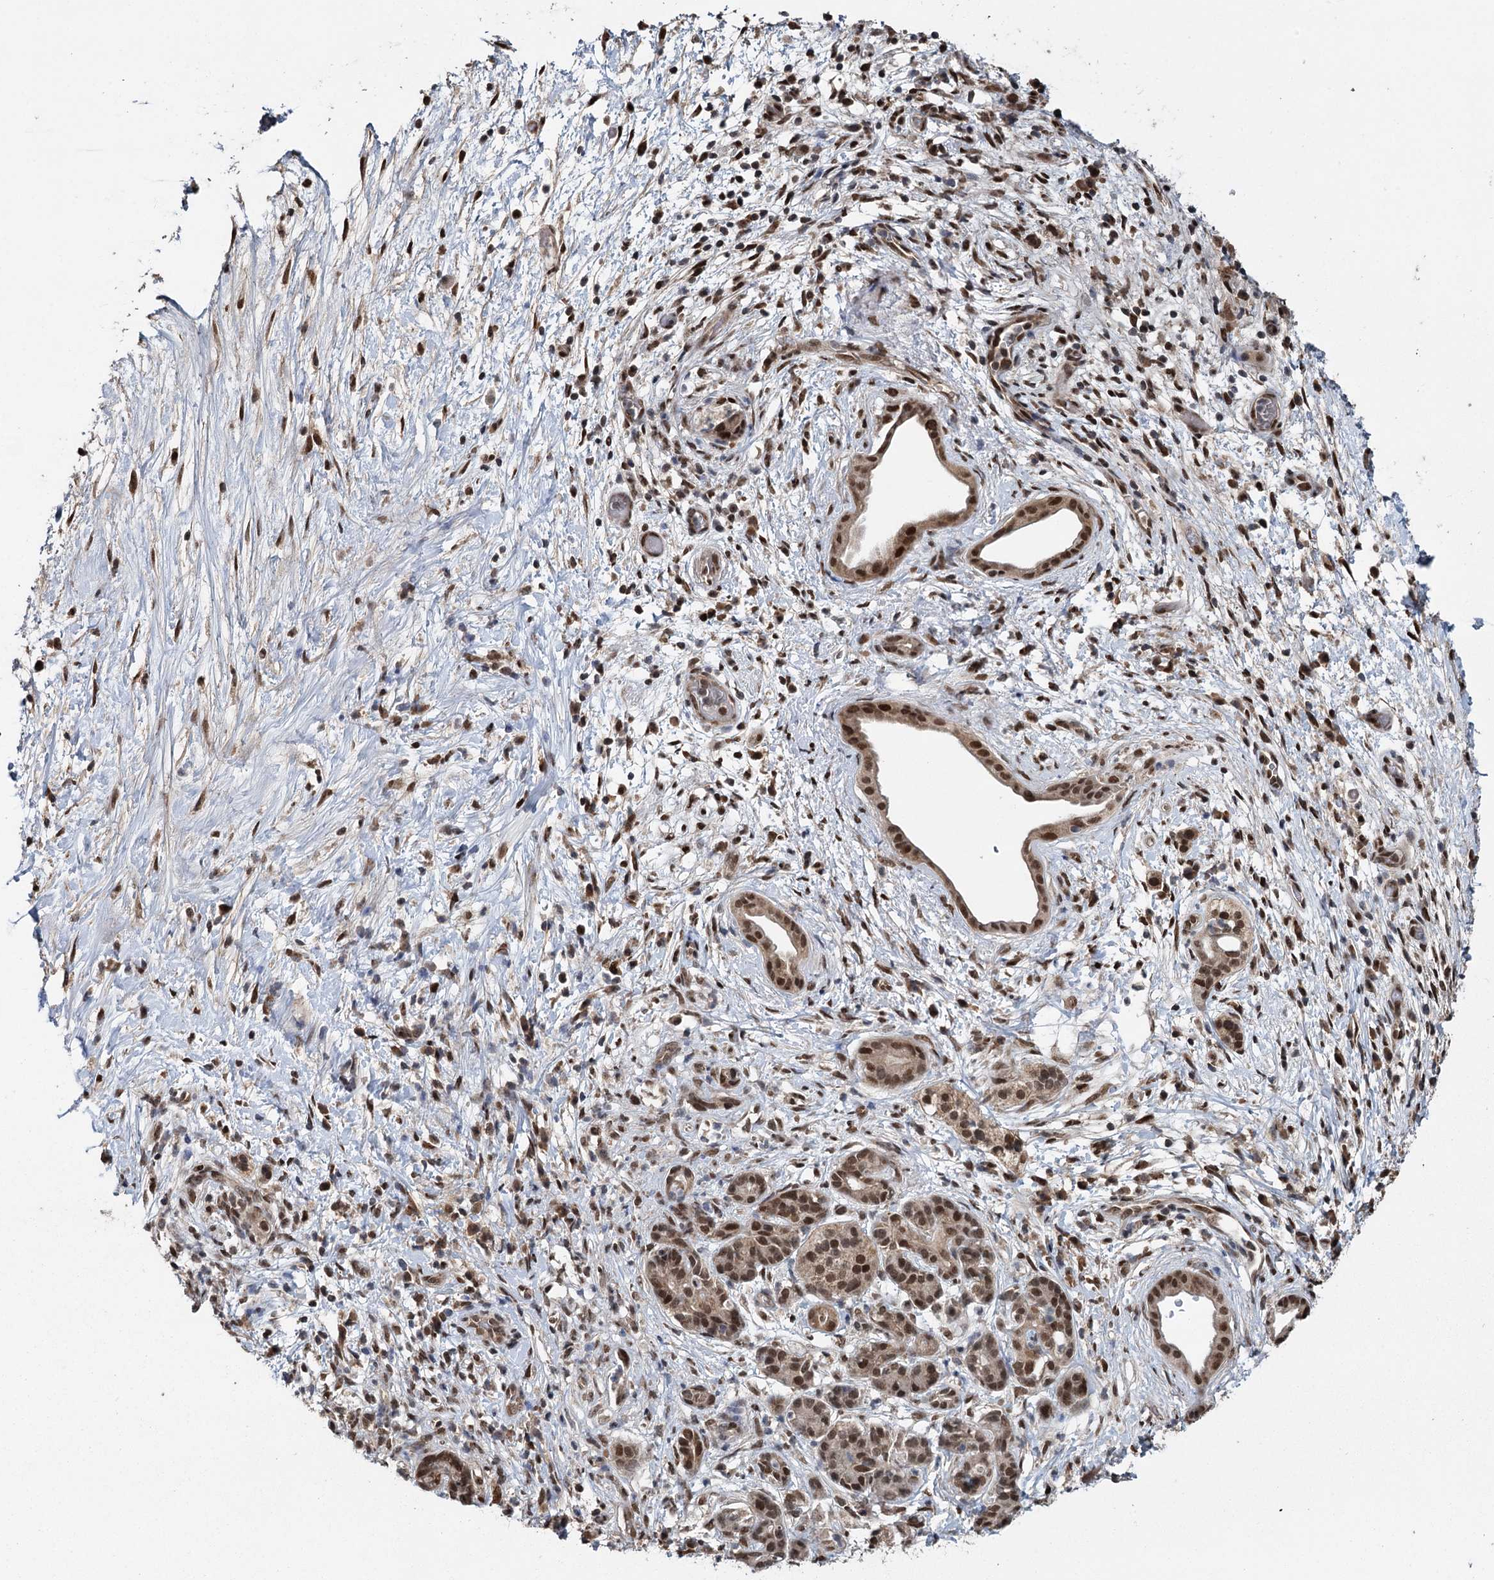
{"staining": {"intensity": "moderate", "quantity": ">75%", "location": "nuclear"}, "tissue": "pancreatic cancer", "cell_type": "Tumor cells", "image_type": "cancer", "snomed": [{"axis": "morphology", "description": "Adenocarcinoma, NOS"}, {"axis": "topography", "description": "Pancreas"}], "caption": "IHC micrograph of human adenocarcinoma (pancreatic) stained for a protein (brown), which demonstrates medium levels of moderate nuclear expression in about >75% of tumor cells.", "gene": "MYG1", "patient": {"sex": "female", "age": 73}}